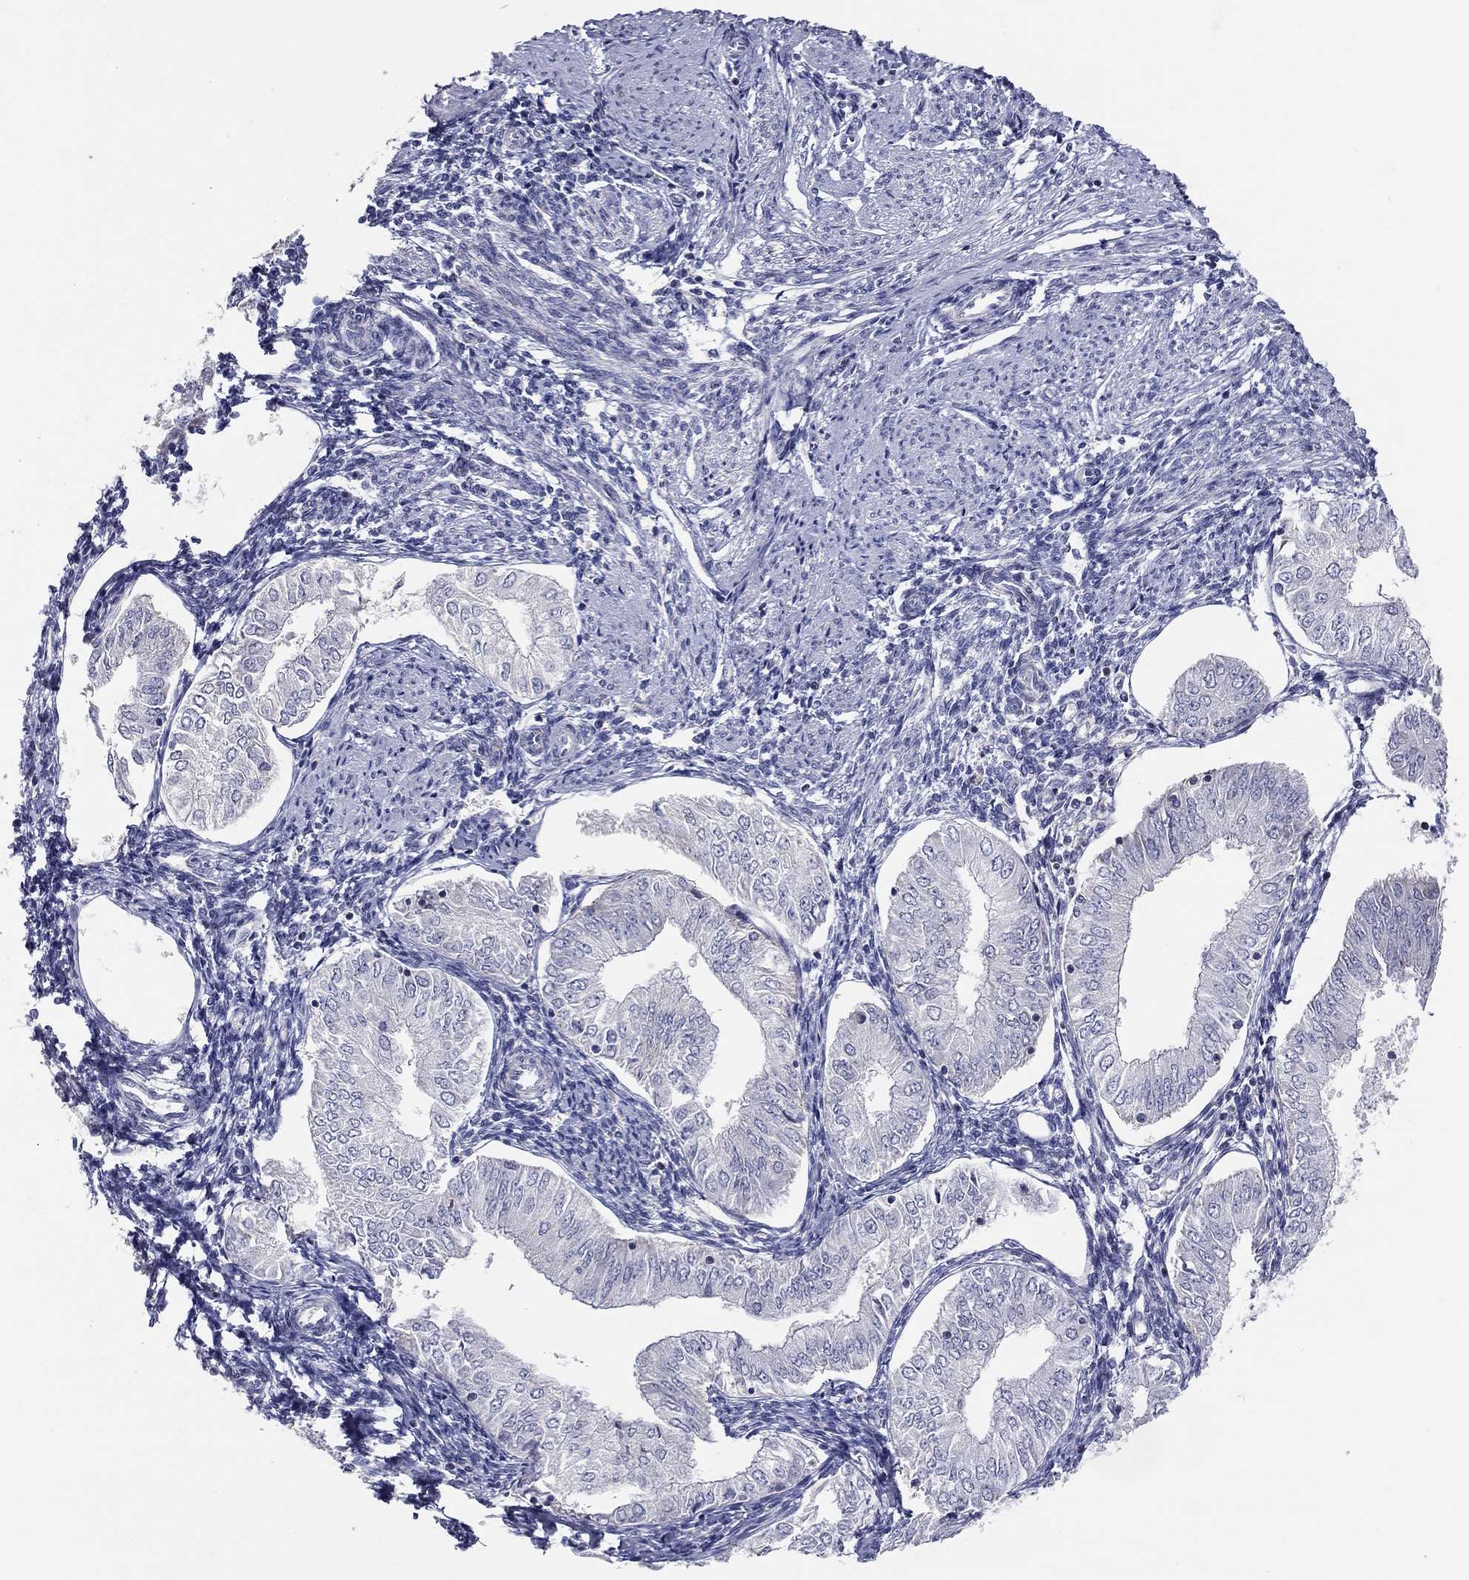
{"staining": {"intensity": "negative", "quantity": "none", "location": "none"}, "tissue": "endometrial cancer", "cell_type": "Tumor cells", "image_type": "cancer", "snomed": [{"axis": "morphology", "description": "Adenocarcinoma, NOS"}, {"axis": "topography", "description": "Endometrium"}], "caption": "The photomicrograph displays no significant expression in tumor cells of endometrial adenocarcinoma.", "gene": "HMX2", "patient": {"sex": "female", "age": 53}}